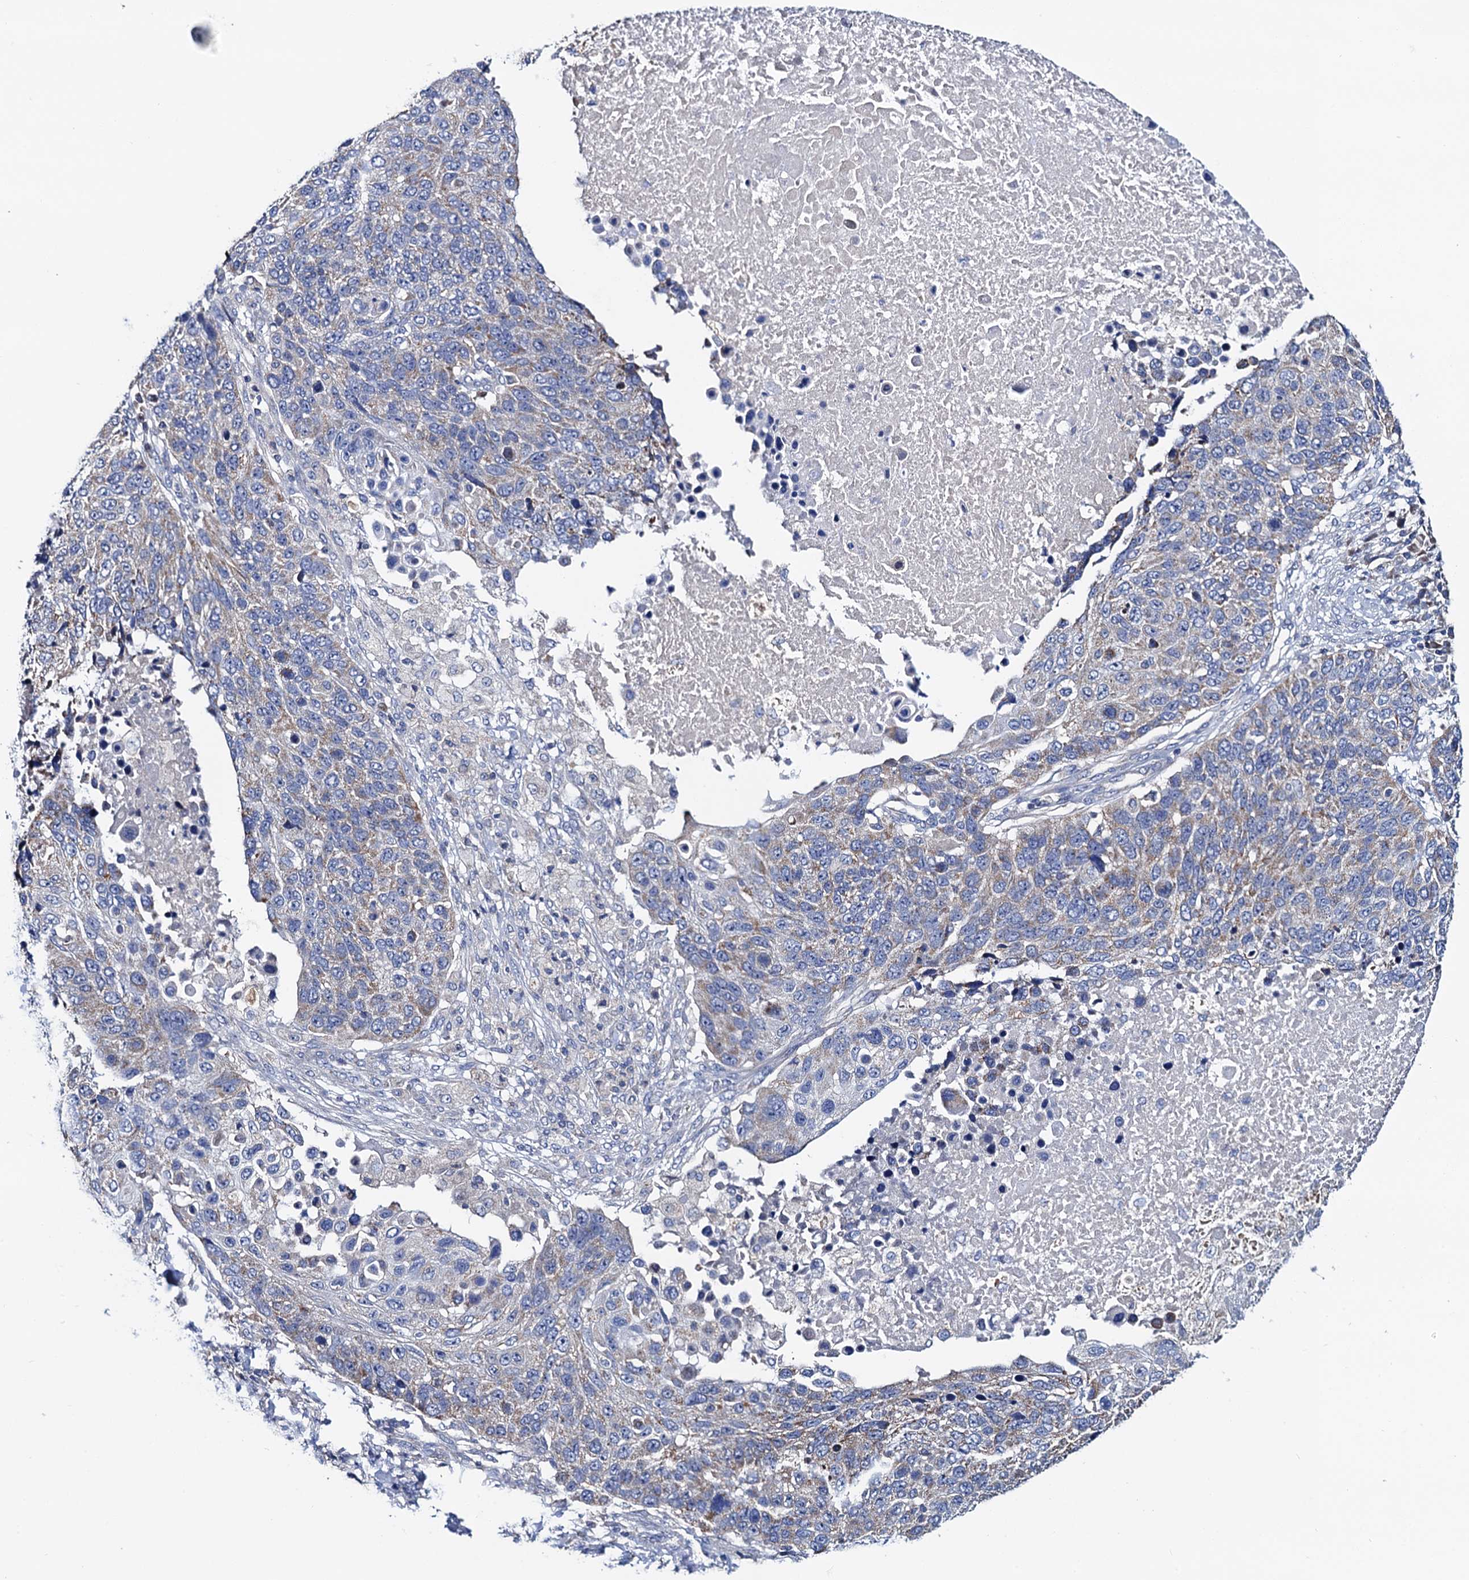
{"staining": {"intensity": "weak", "quantity": "<25%", "location": "cytoplasmic/membranous"}, "tissue": "lung cancer", "cell_type": "Tumor cells", "image_type": "cancer", "snomed": [{"axis": "morphology", "description": "Normal tissue, NOS"}, {"axis": "morphology", "description": "Squamous cell carcinoma, NOS"}, {"axis": "topography", "description": "Lymph node"}, {"axis": "topography", "description": "Lung"}], "caption": "The image demonstrates no staining of tumor cells in lung squamous cell carcinoma.", "gene": "MRPL48", "patient": {"sex": "male", "age": 66}}